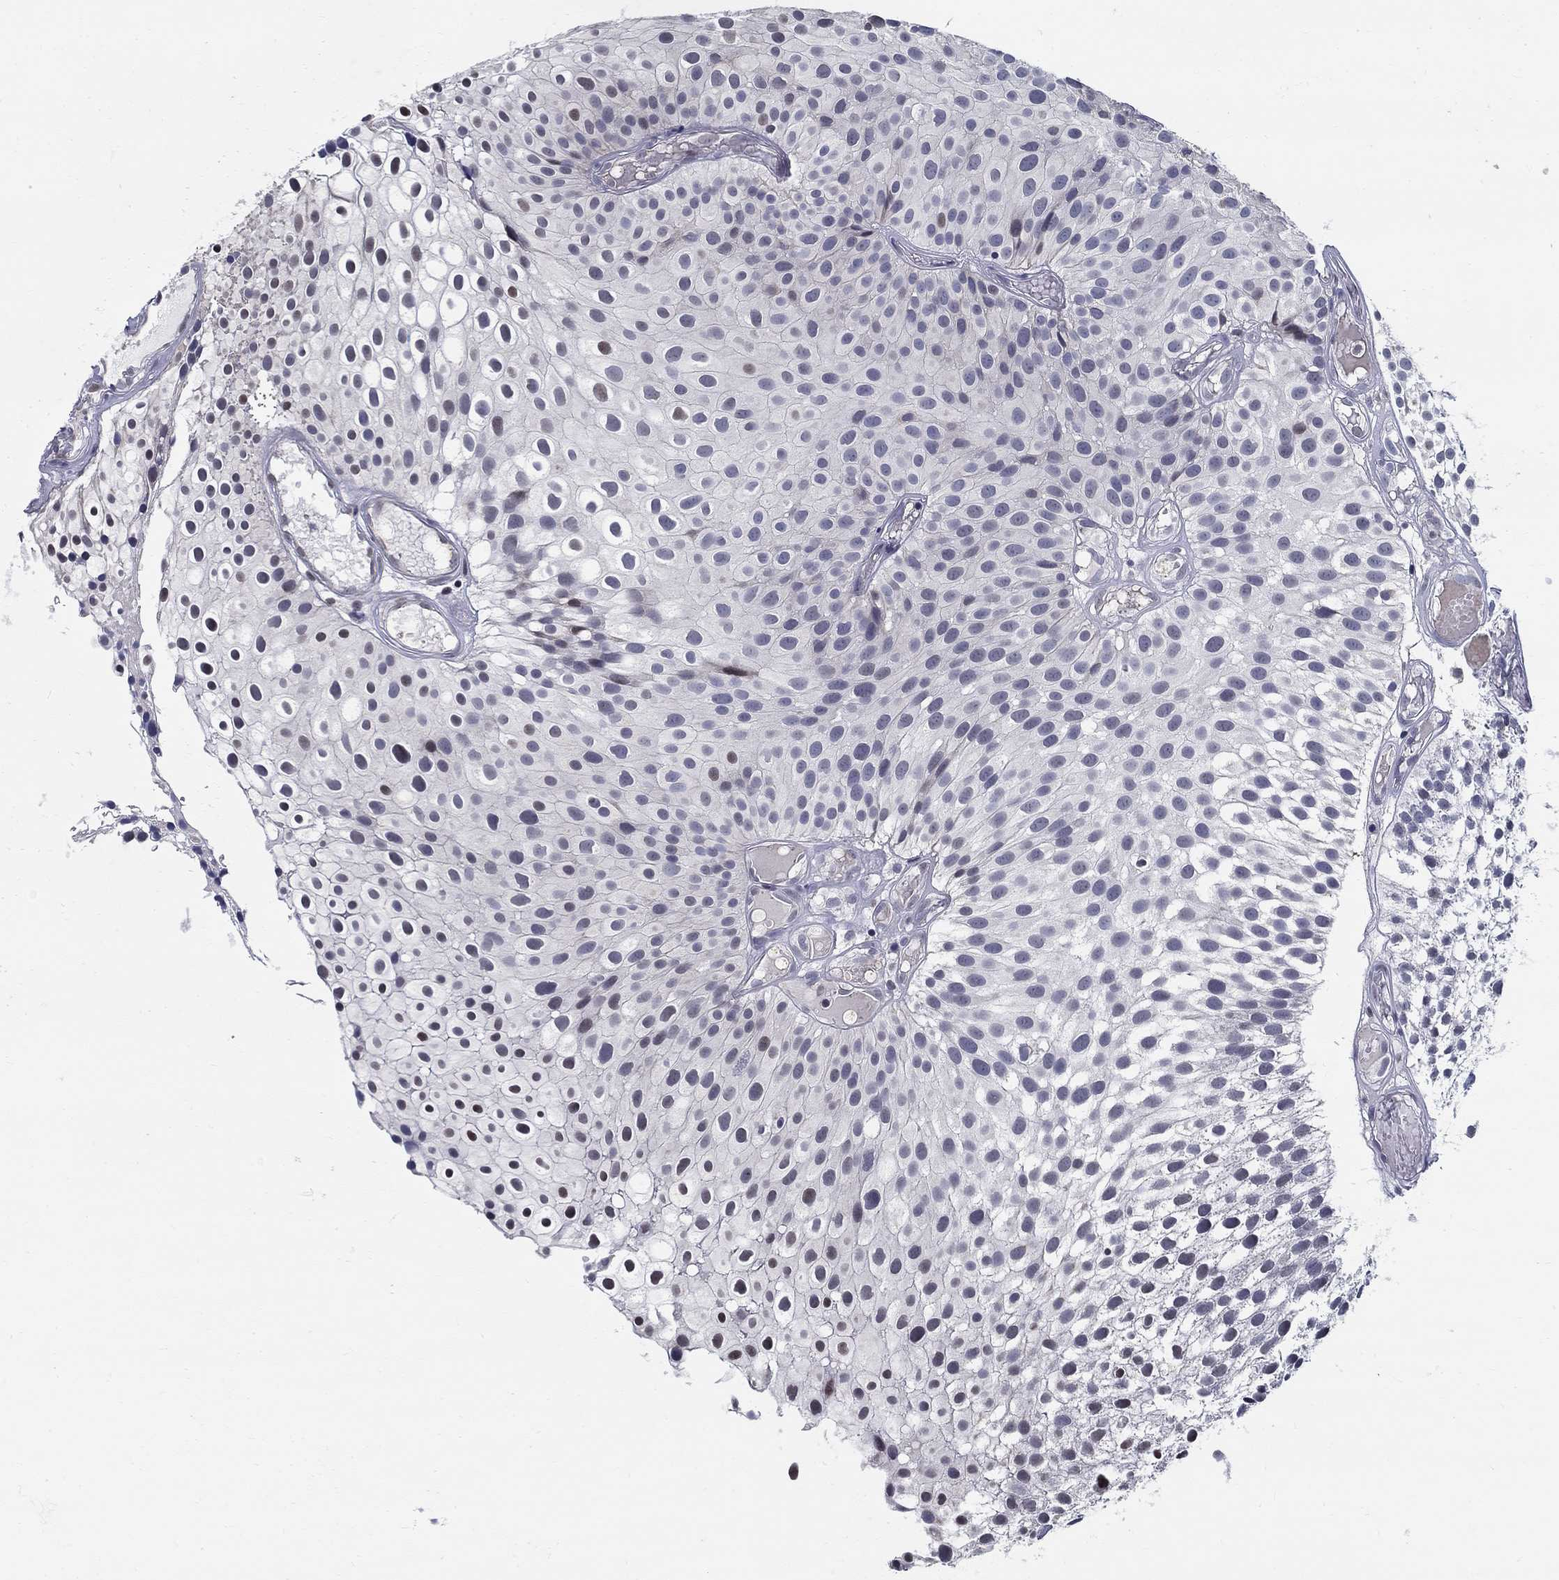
{"staining": {"intensity": "negative", "quantity": "none", "location": "none"}, "tissue": "urothelial cancer", "cell_type": "Tumor cells", "image_type": "cancer", "snomed": [{"axis": "morphology", "description": "Urothelial carcinoma, Low grade"}, {"axis": "topography", "description": "Urinary bladder"}], "caption": "Urothelial carcinoma (low-grade) was stained to show a protein in brown. There is no significant expression in tumor cells.", "gene": "C16orf46", "patient": {"sex": "male", "age": 79}}